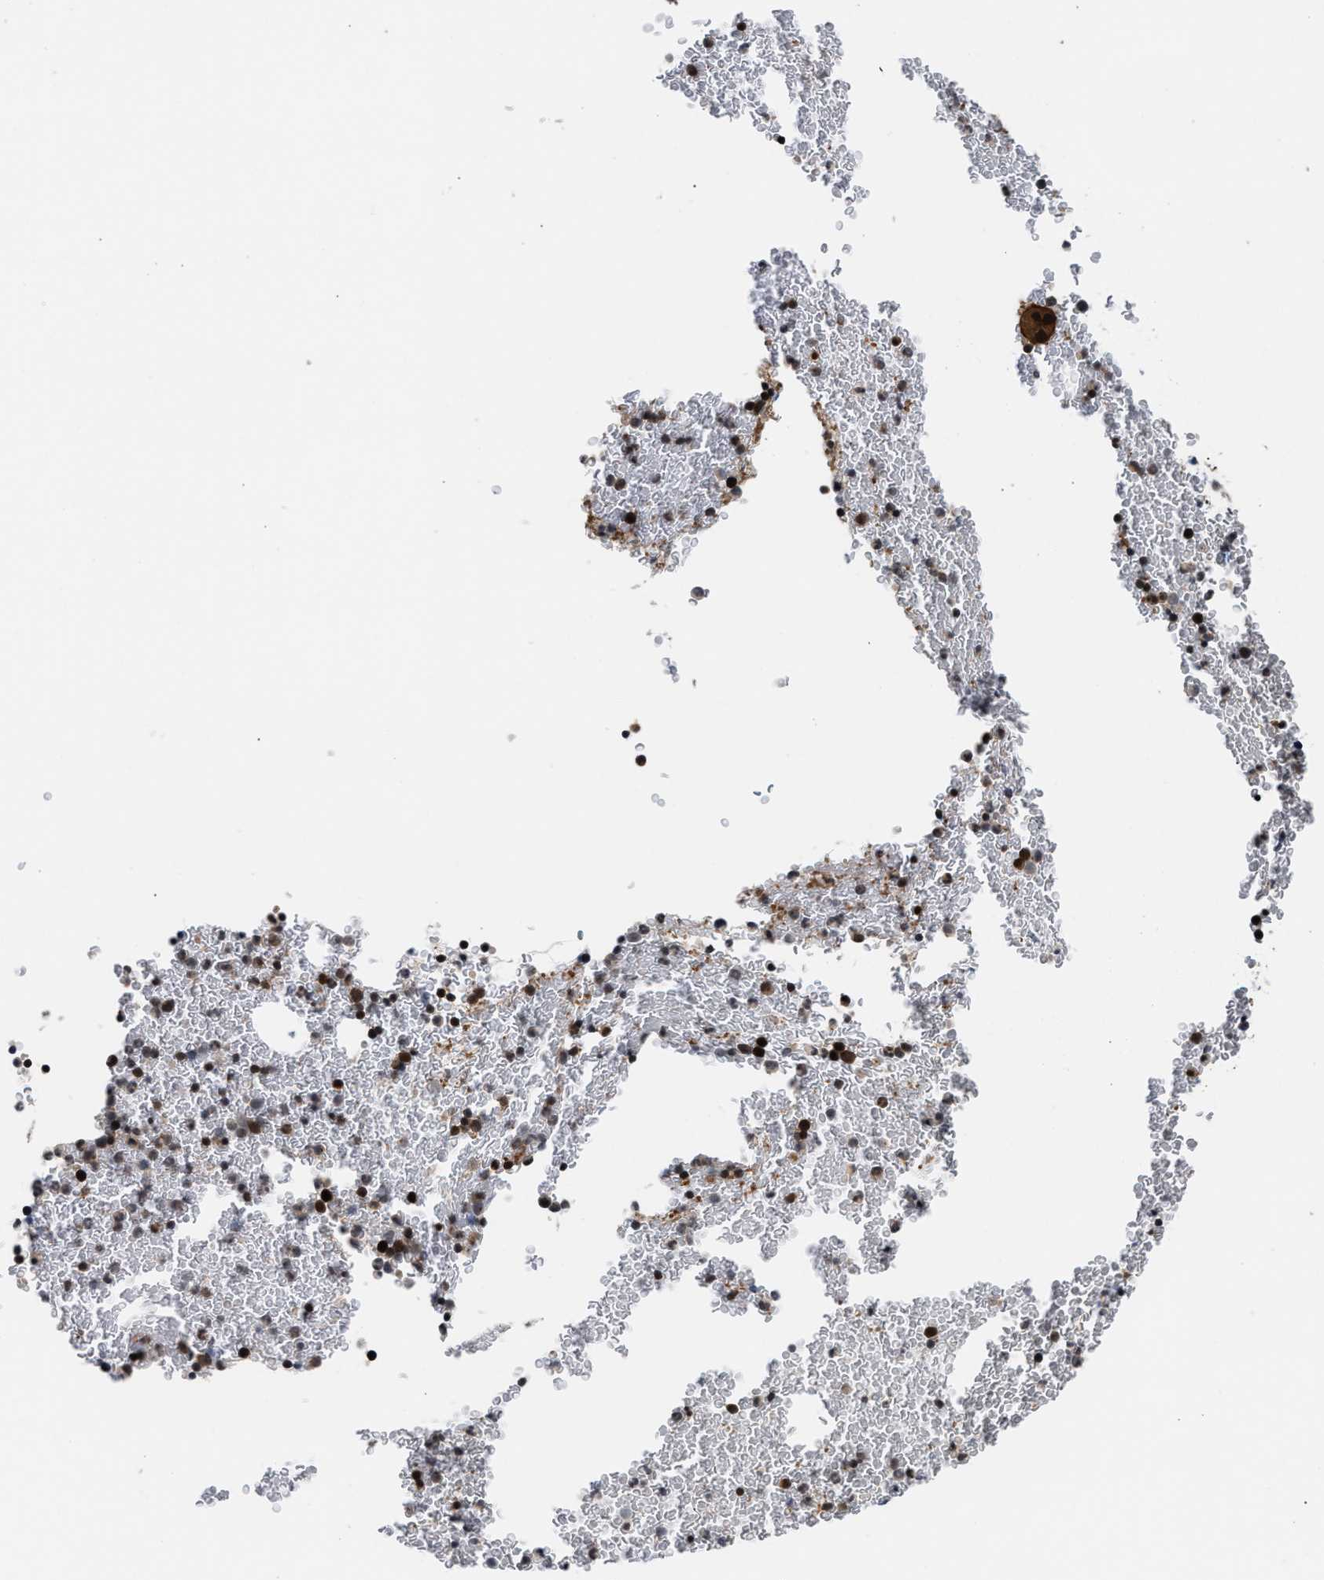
{"staining": {"intensity": "strong", "quantity": ">75%", "location": "cytoplasmic/membranous,nuclear"}, "tissue": "bone marrow", "cell_type": "Hematopoietic cells", "image_type": "normal", "snomed": [{"axis": "morphology", "description": "Normal tissue, NOS"}, {"axis": "morphology", "description": "Inflammation, NOS"}, {"axis": "topography", "description": "Bone marrow"}], "caption": "Protein analysis of unremarkable bone marrow shows strong cytoplasmic/membranous,nuclear expression in approximately >75% of hematopoietic cells. (DAB (3,3'-diaminobenzidine) IHC with brightfield microscopy, high magnification).", "gene": "STAU2", "patient": {"sex": "female", "age": 17}}